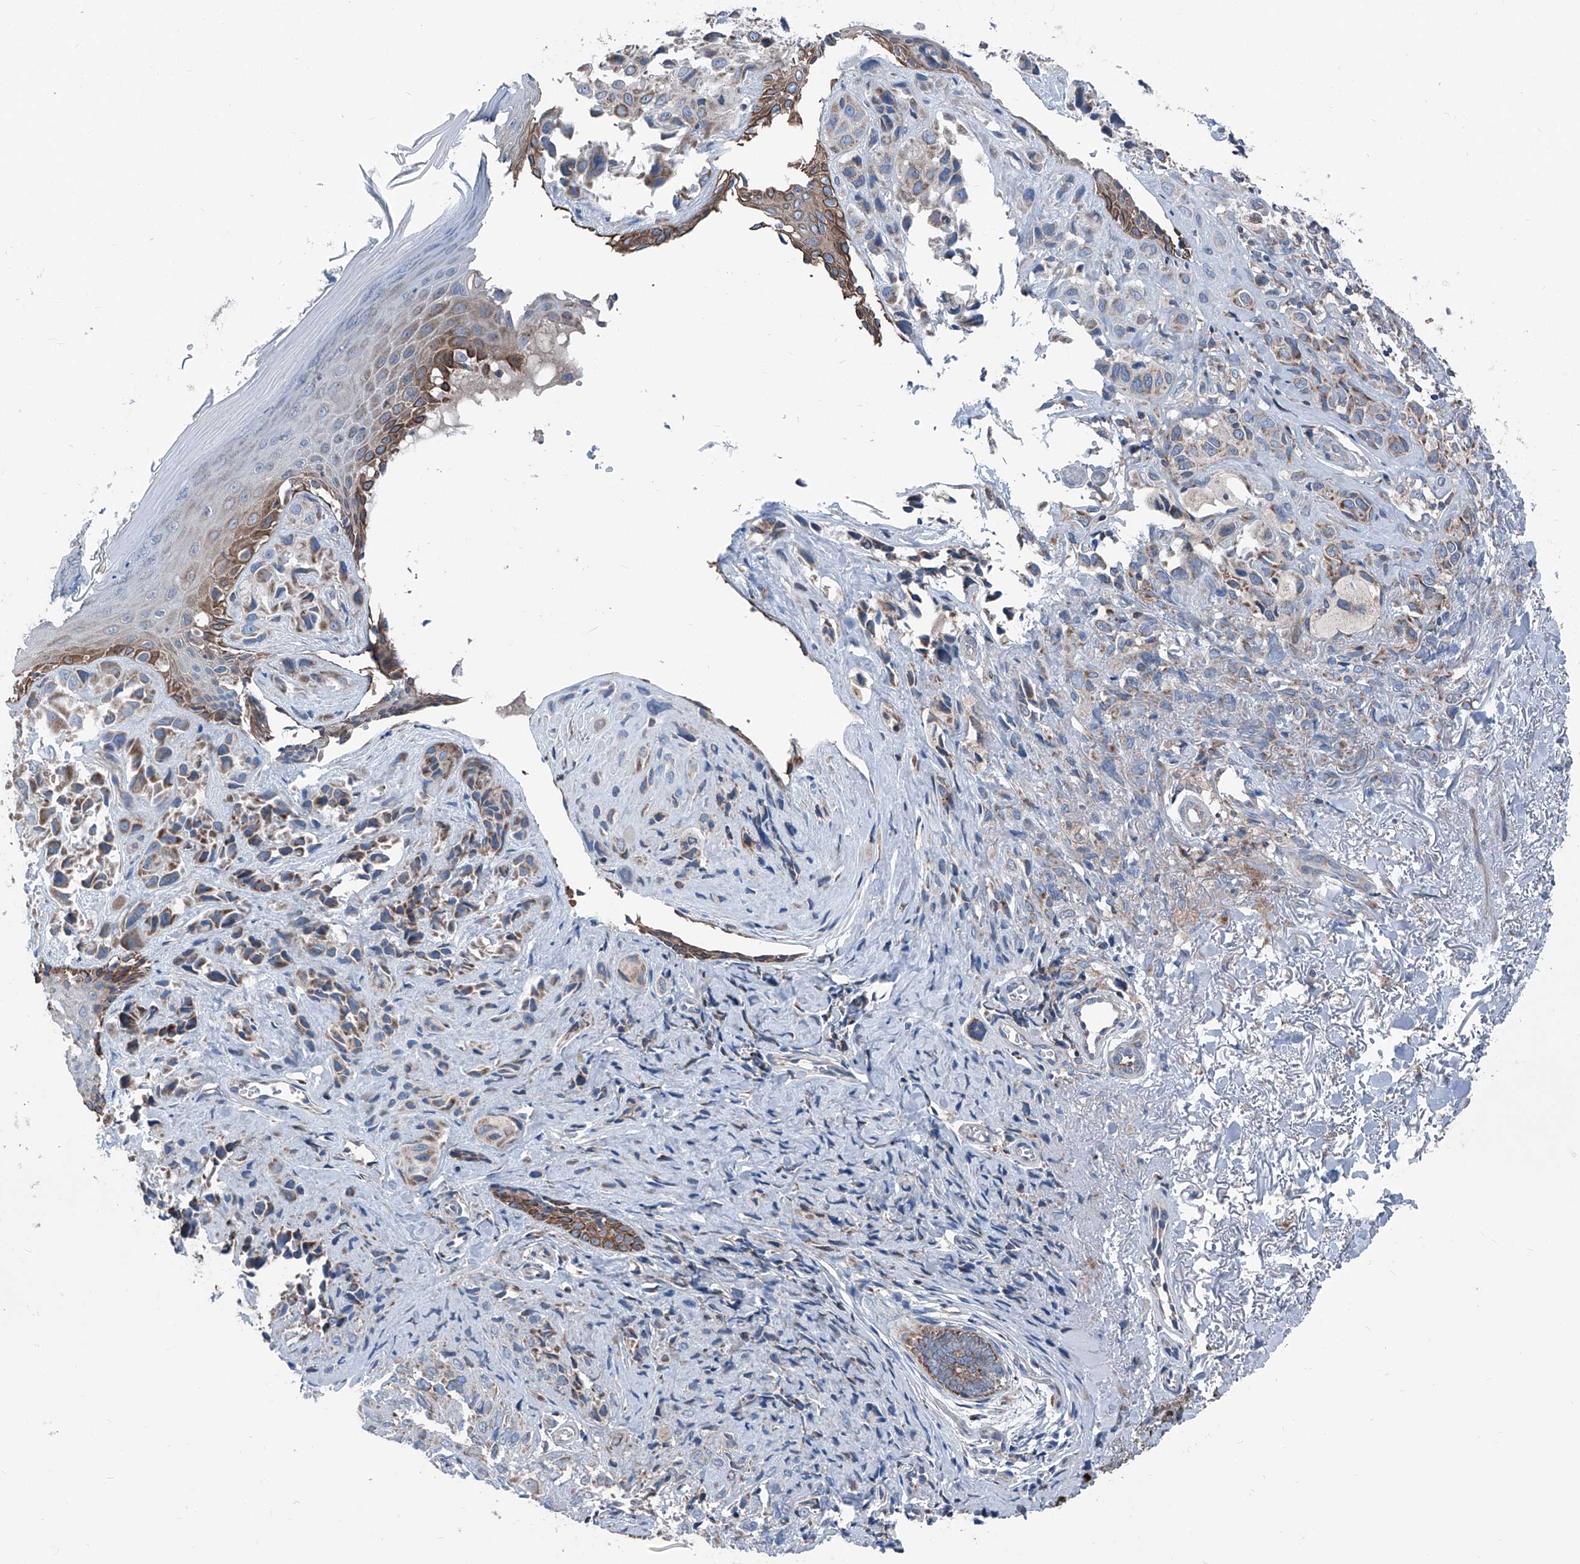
{"staining": {"intensity": "moderate", "quantity": "25%-75%", "location": "cytoplasmic/membranous"}, "tissue": "melanoma", "cell_type": "Tumor cells", "image_type": "cancer", "snomed": [{"axis": "morphology", "description": "Malignant melanoma, NOS"}, {"axis": "topography", "description": "Skin"}], "caption": "DAB immunohistochemical staining of human melanoma shows moderate cytoplasmic/membranous protein expression in about 25%-75% of tumor cells. (Stains: DAB (3,3'-diaminobenzidine) in brown, nuclei in blue, Microscopy: brightfield microscopy at high magnification).", "gene": "GPAT3", "patient": {"sex": "female", "age": 58}}